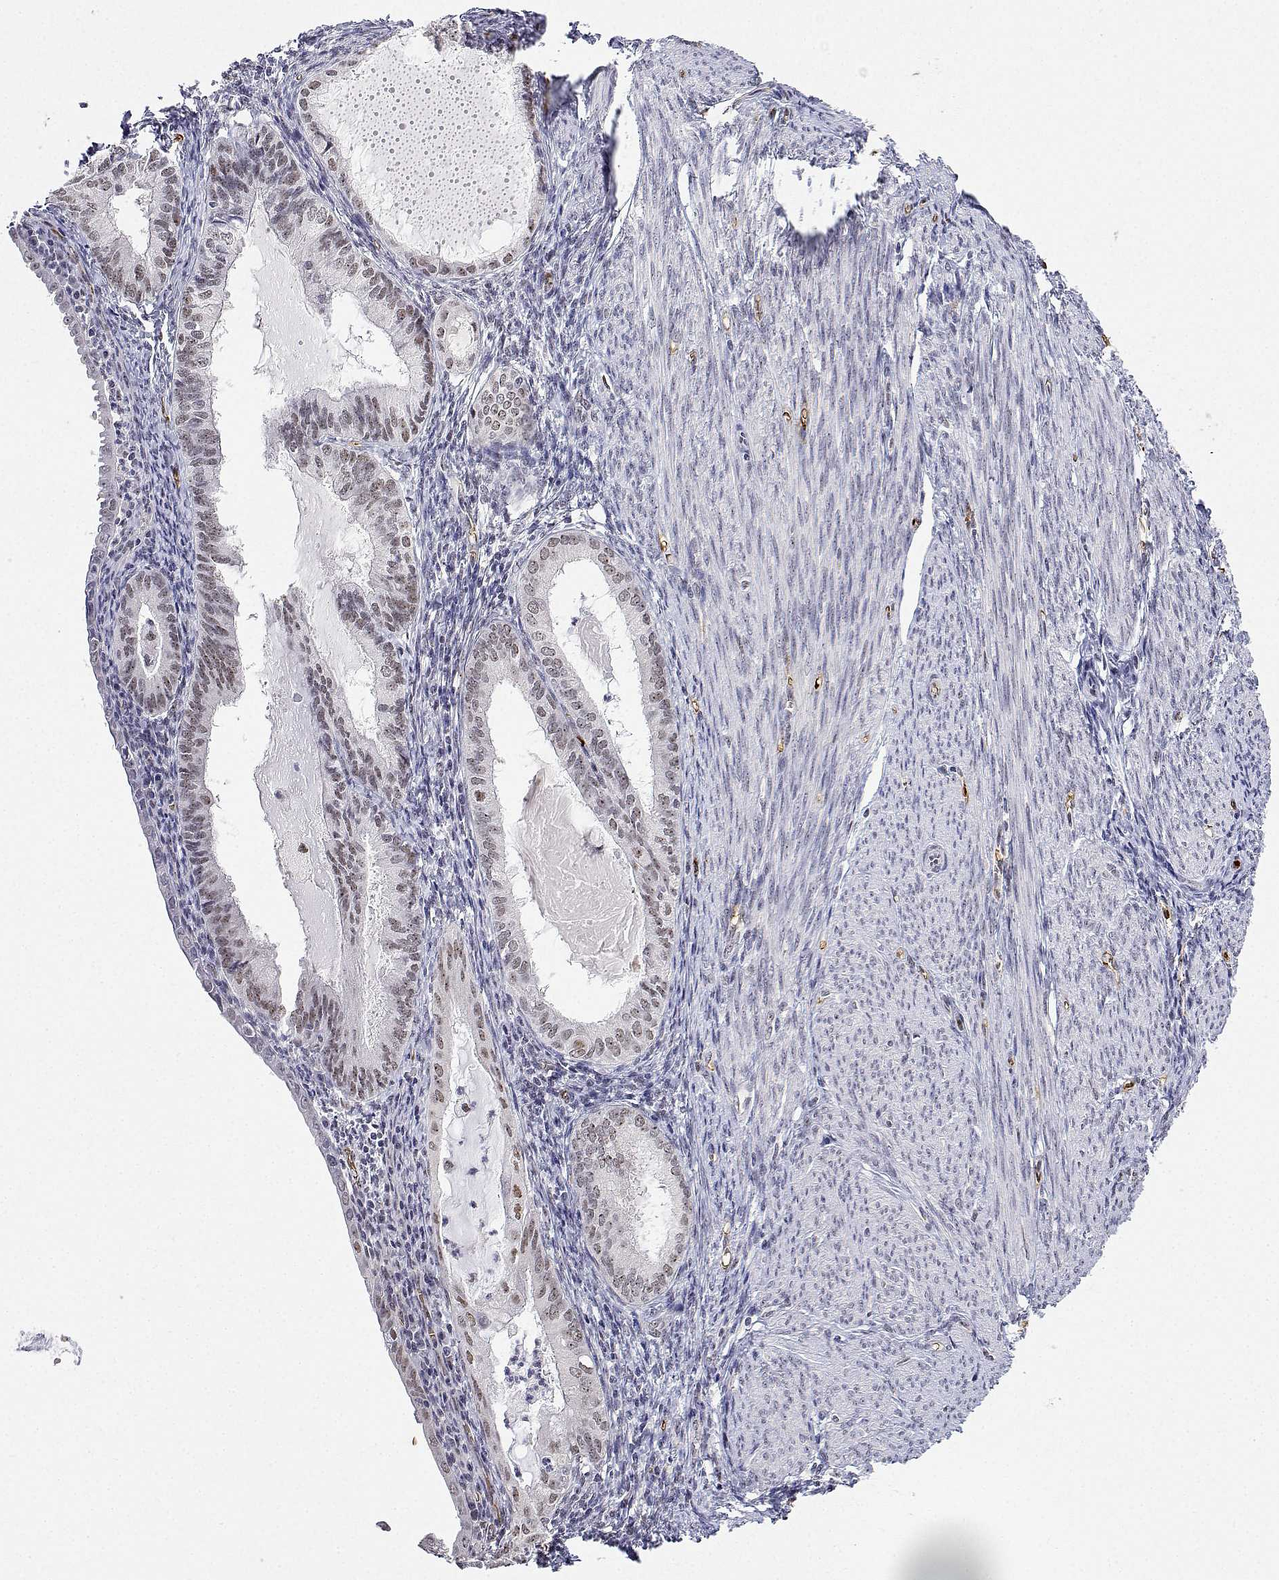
{"staining": {"intensity": "moderate", "quantity": "25%-75%", "location": "nuclear"}, "tissue": "endometrial cancer", "cell_type": "Tumor cells", "image_type": "cancer", "snomed": [{"axis": "morphology", "description": "Carcinoma, NOS"}, {"axis": "topography", "description": "Endometrium"}], "caption": "A brown stain shows moderate nuclear staining of a protein in endometrial cancer tumor cells. (DAB IHC, brown staining for protein, blue staining for nuclei).", "gene": "ADAR", "patient": {"sex": "female", "age": 62}}